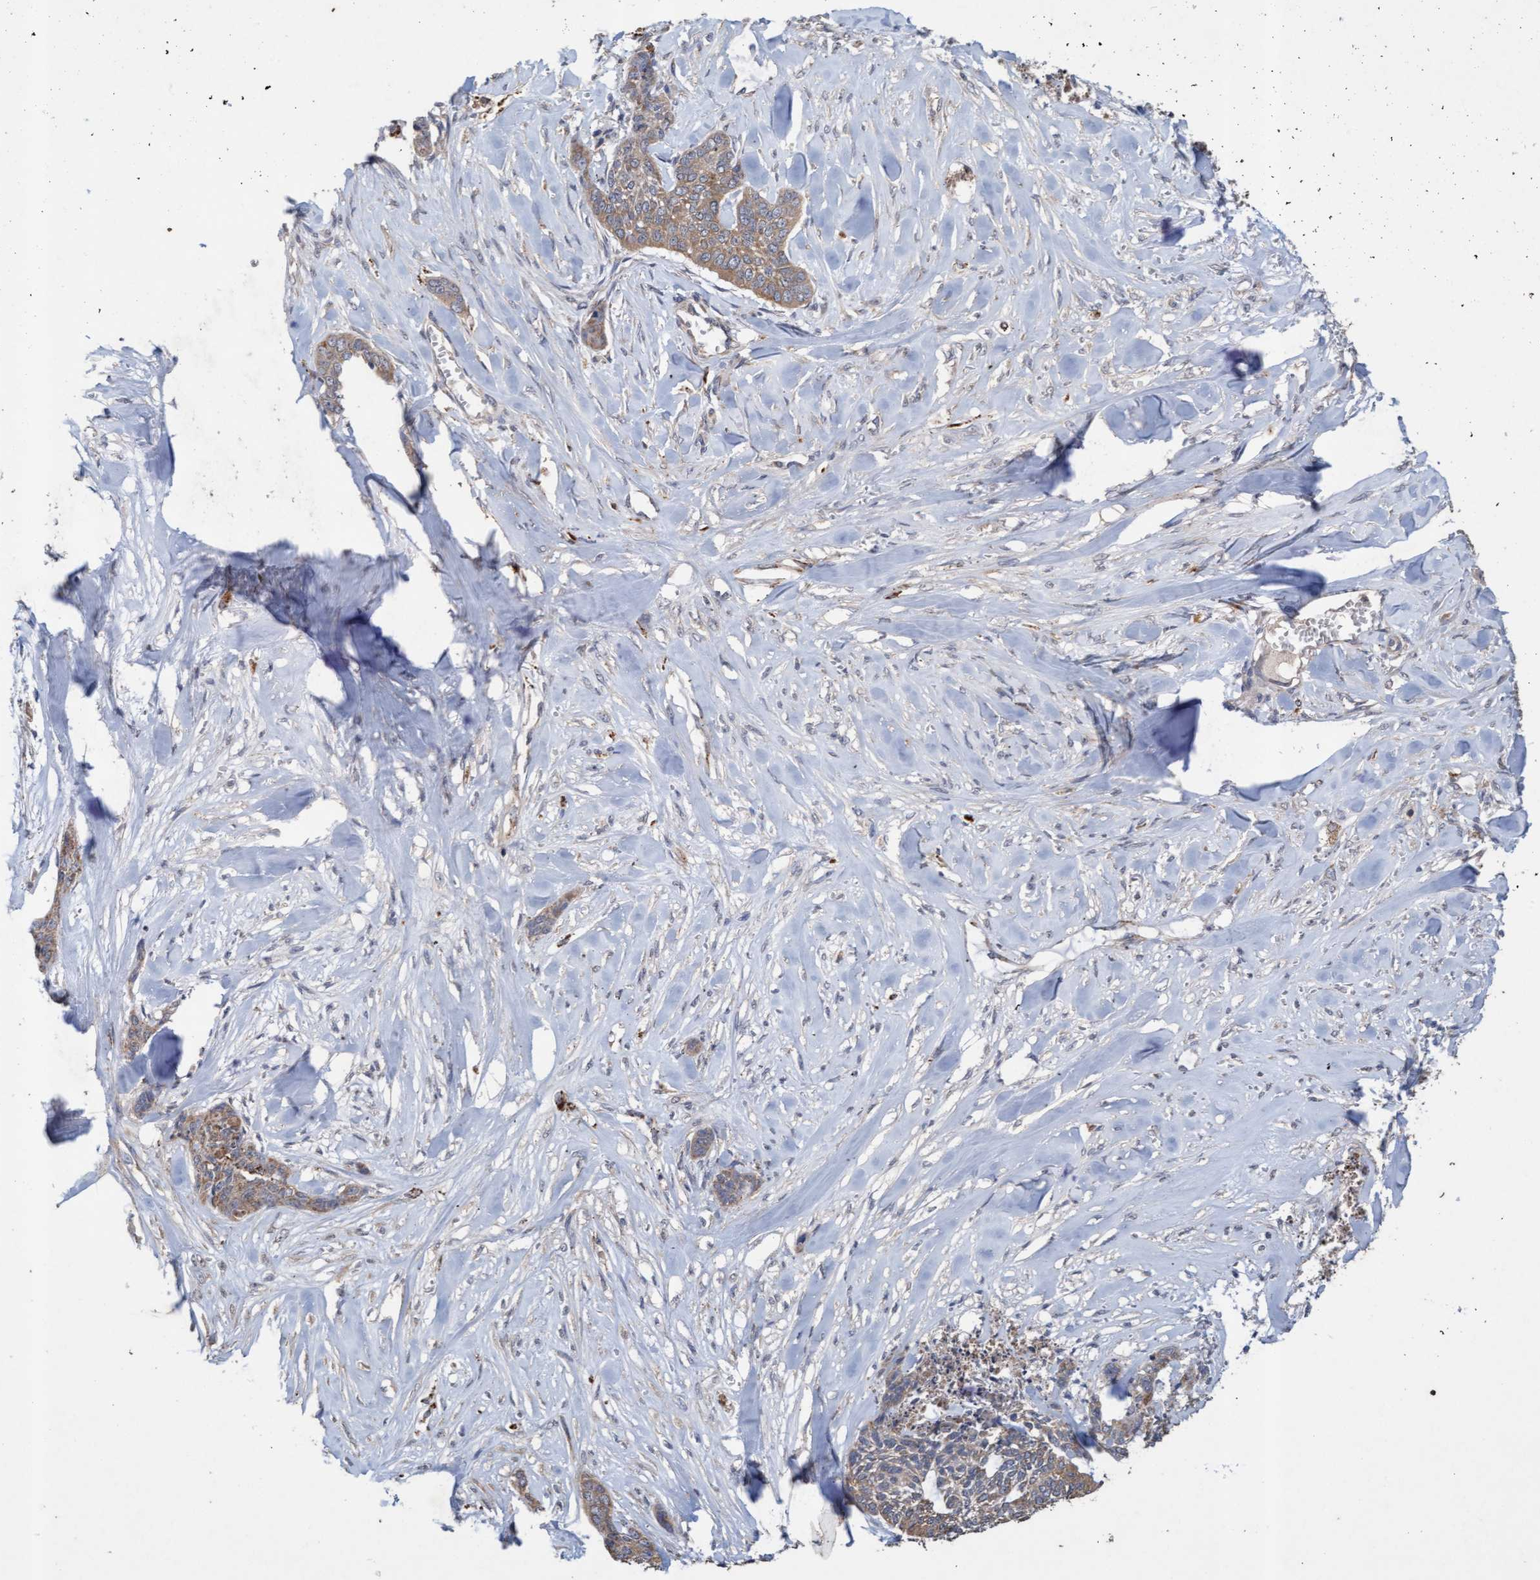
{"staining": {"intensity": "weak", "quantity": ">75%", "location": "cytoplasmic/membranous"}, "tissue": "skin cancer", "cell_type": "Tumor cells", "image_type": "cancer", "snomed": [{"axis": "morphology", "description": "Basal cell carcinoma"}, {"axis": "topography", "description": "Skin"}], "caption": "Tumor cells demonstrate low levels of weak cytoplasmic/membranous expression in about >75% of cells in skin cancer.", "gene": "ATPAF2", "patient": {"sex": "female", "age": 64}}